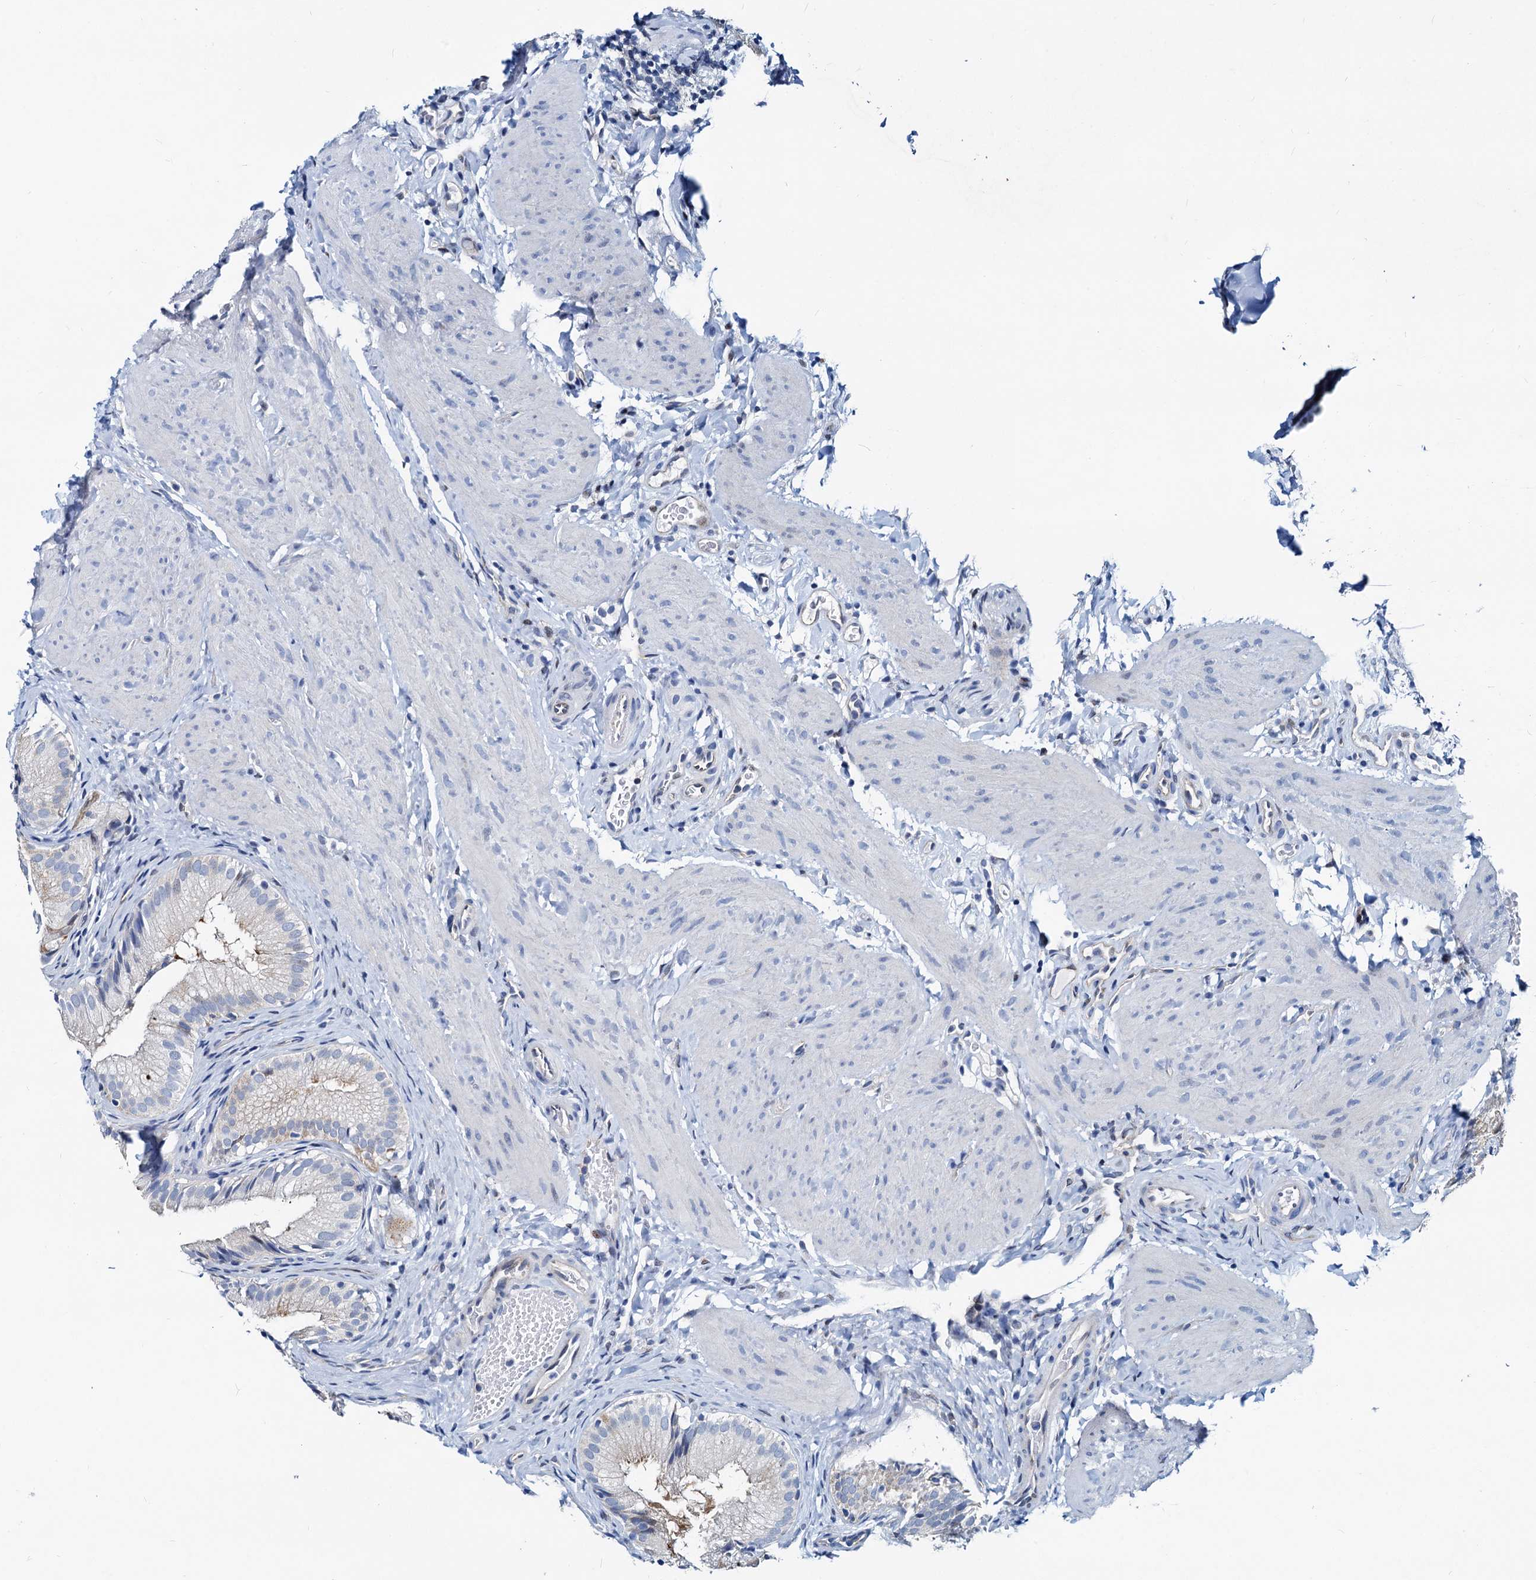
{"staining": {"intensity": "negative", "quantity": "none", "location": "none"}, "tissue": "gallbladder", "cell_type": "Glandular cells", "image_type": "normal", "snomed": [{"axis": "morphology", "description": "Normal tissue, NOS"}, {"axis": "topography", "description": "Gallbladder"}], "caption": "This is an immunohistochemistry (IHC) histopathology image of unremarkable gallbladder. There is no staining in glandular cells.", "gene": "PTGES3", "patient": {"sex": "female", "age": 30}}